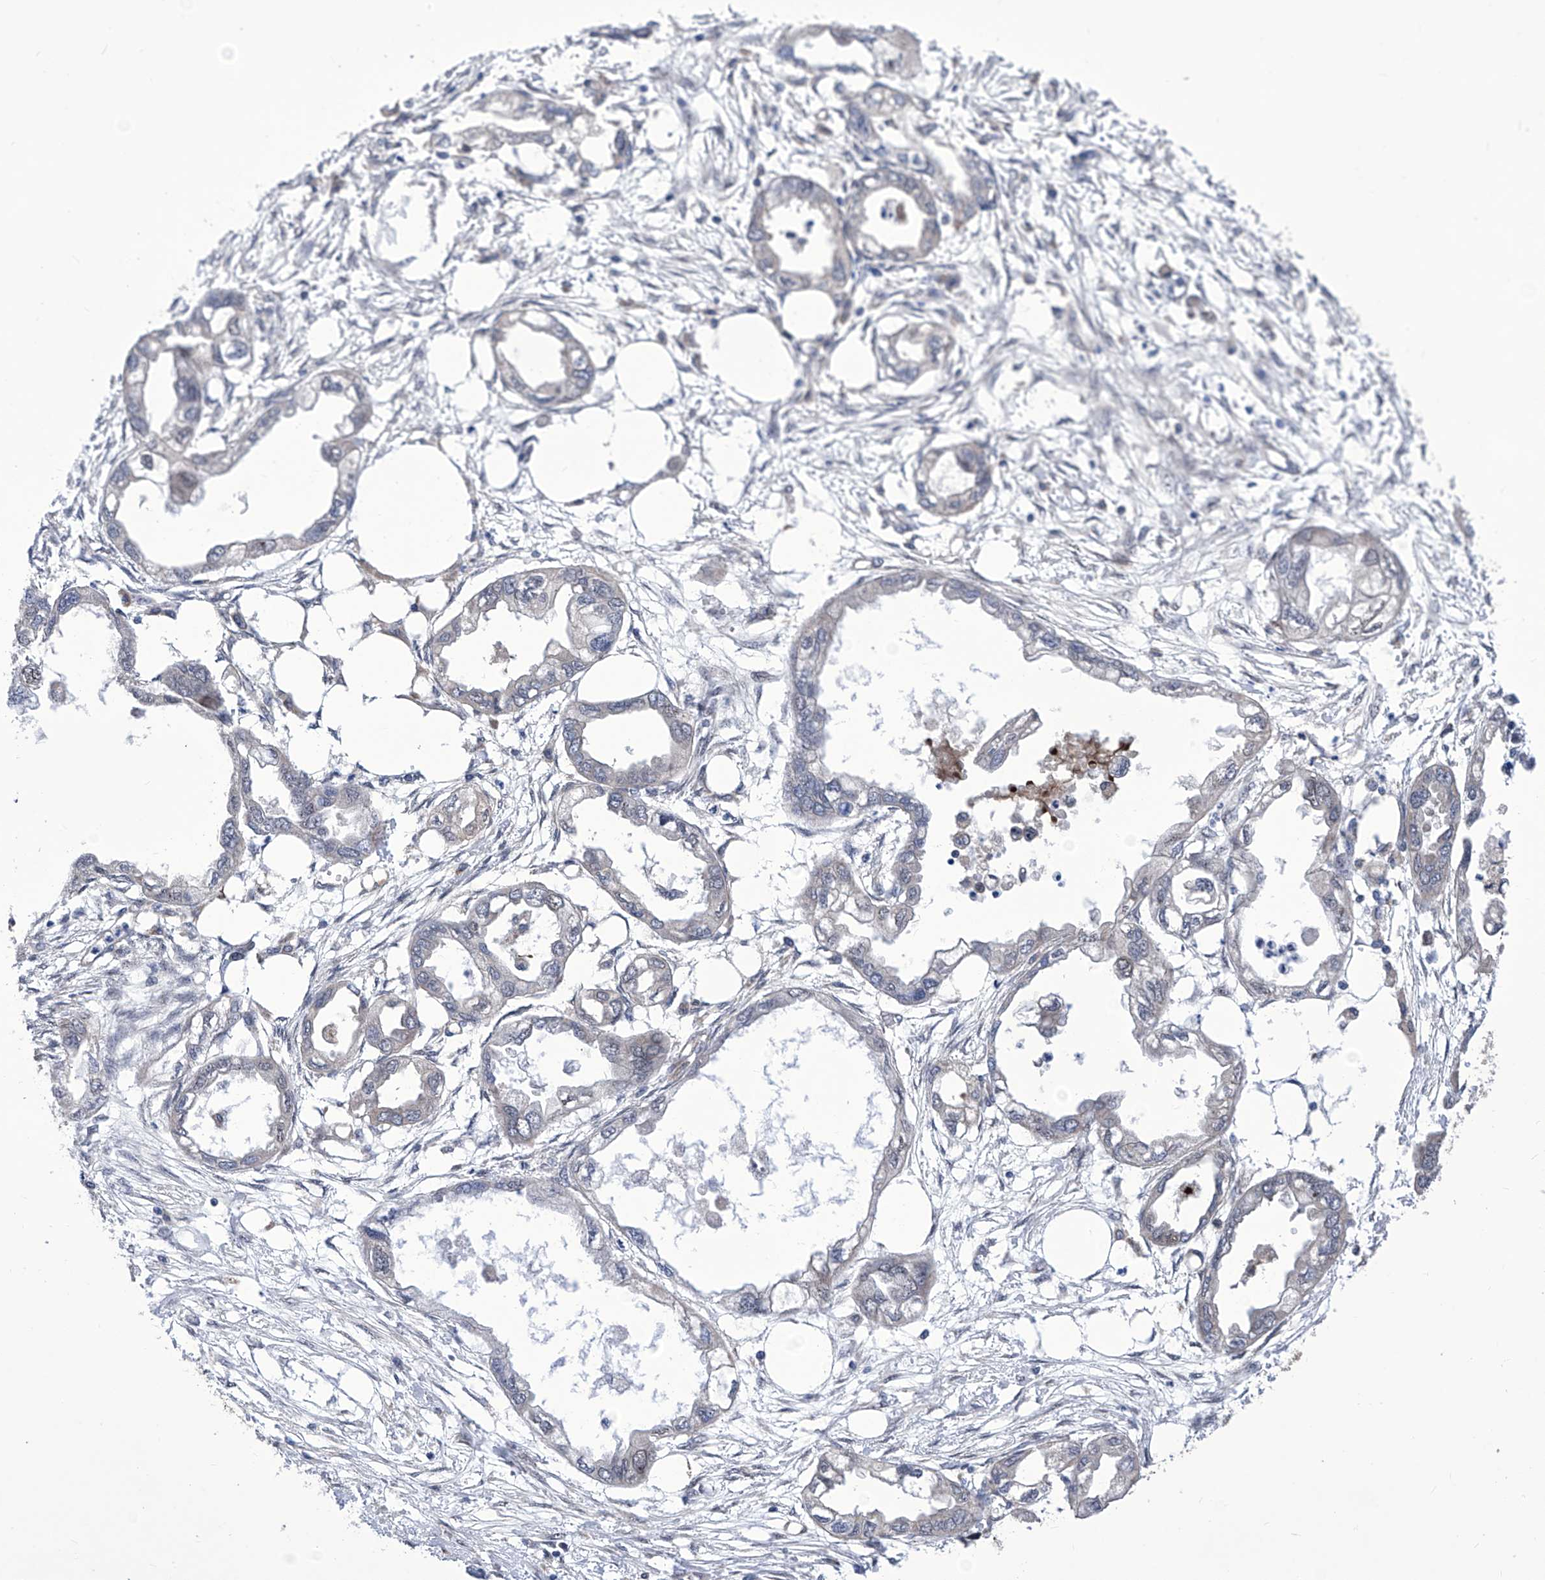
{"staining": {"intensity": "negative", "quantity": "none", "location": "none"}, "tissue": "endometrial cancer", "cell_type": "Tumor cells", "image_type": "cancer", "snomed": [{"axis": "morphology", "description": "Adenocarcinoma, NOS"}, {"axis": "morphology", "description": "Adenocarcinoma, metastatic, NOS"}, {"axis": "topography", "description": "Adipose tissue"}, {"axis": "topography", "description": "Endometrium"}], "caption": "DAB immunohistochemical staining of human endometrial adenocarcinoma demonstrates no significant staining in tumor cells. (DAB (3,3'-diaminobenzidine) immunohistochemistry with hematoxylin counter stain).", "gene": "KTI12", "patient": {"sex": "female", "age": 67}}